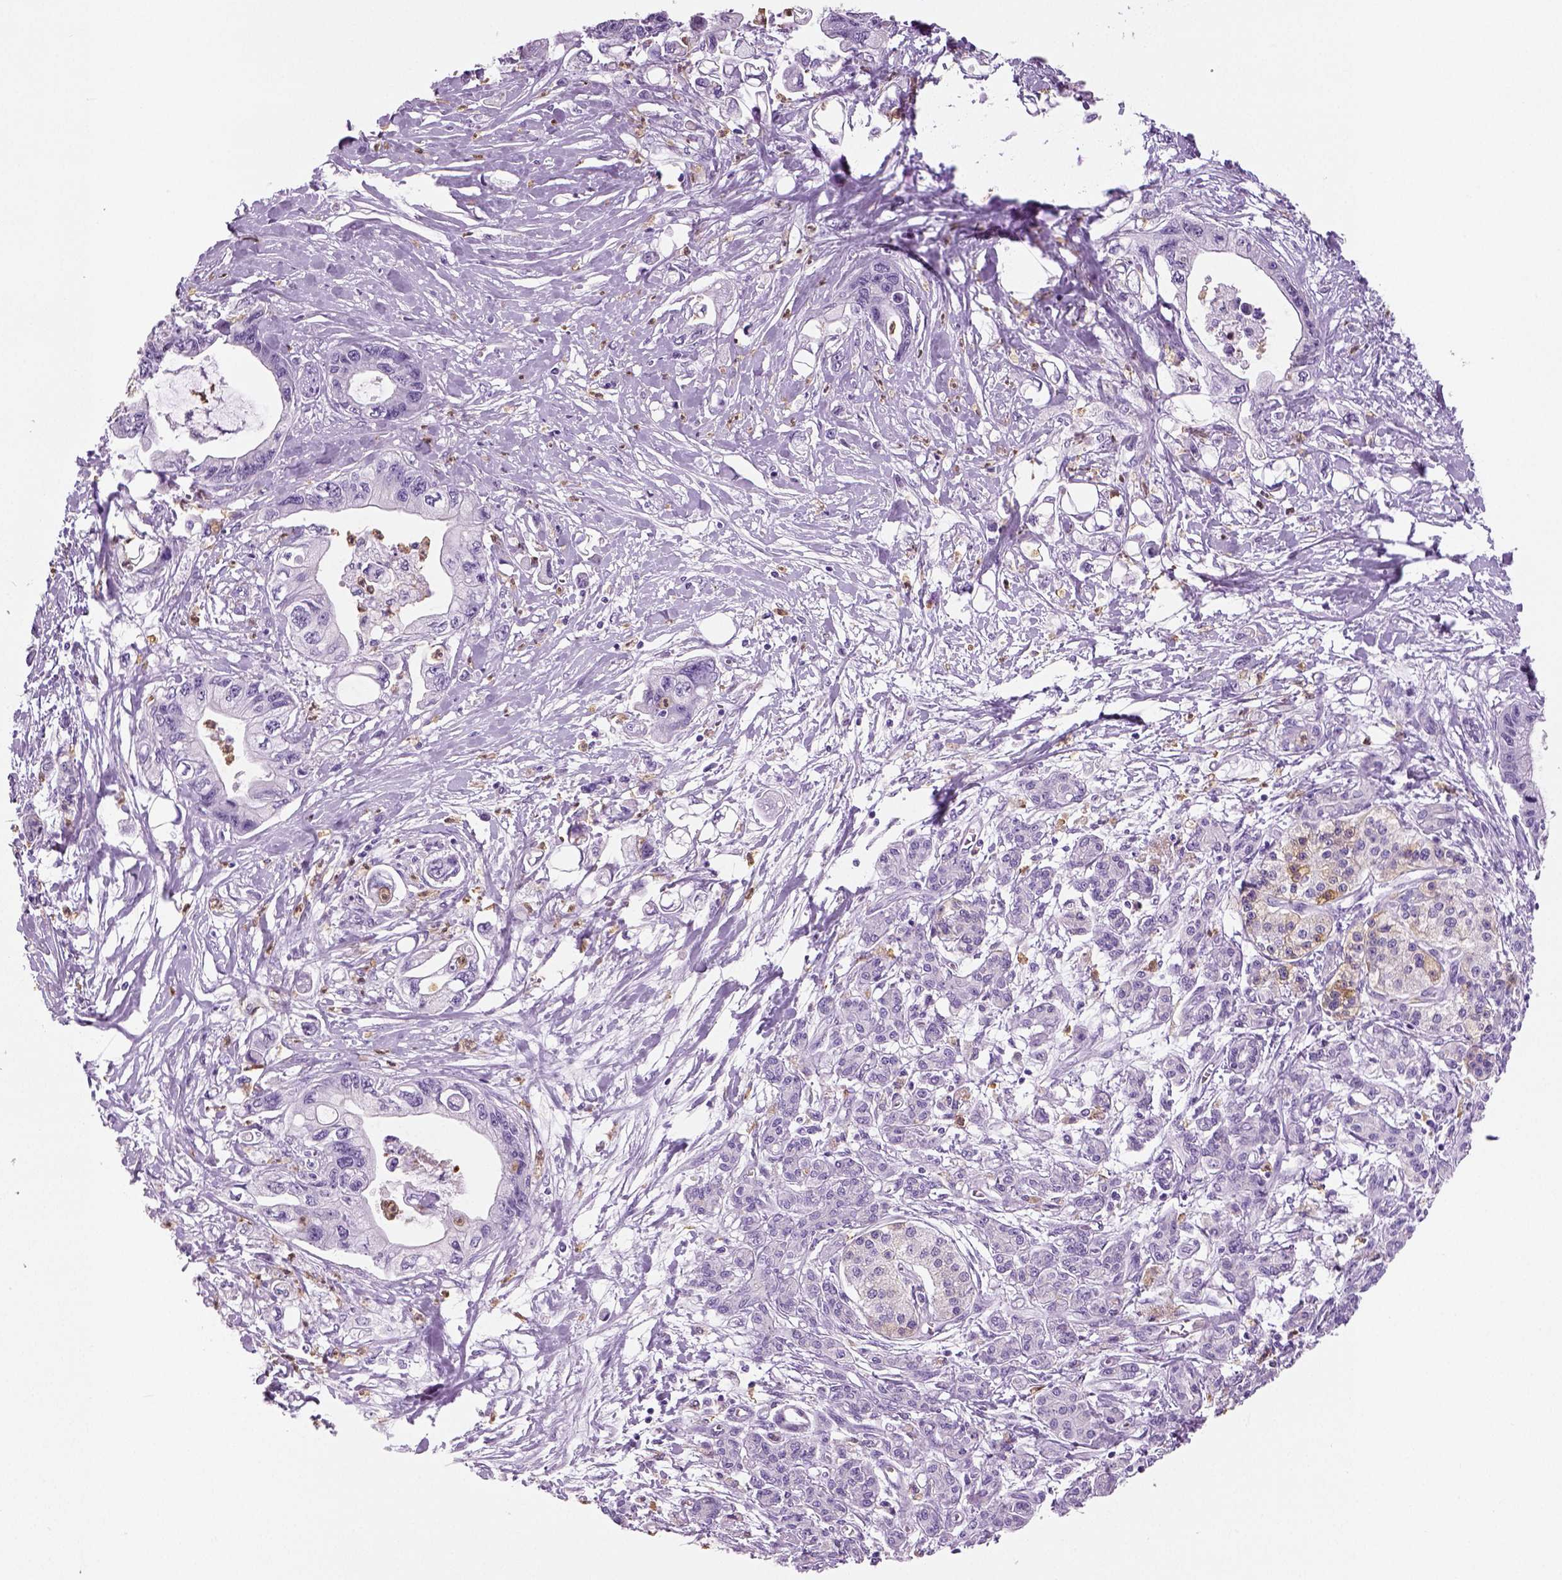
{"staining": {"intensity": "negative", "quantity": "none", "location": "none"}, "tissue": "pancreatic cancer", "cell_type": "Tumor cells", "image_type": "cancer", "snomed": [{"axis": "morphology", "description": "Adenocarcinoma, NOS"}, {"axis": "topography", "description": "Pancreas"}], "caption": "A high-resolution photomicrograph shows immunohistochemistry staining of pancreatic cancer (adenocarcinoma), which reveals no significant staining in tumor cells.", "gene": "NECAB2", "patient": {"sex": "male", "age": 61}}